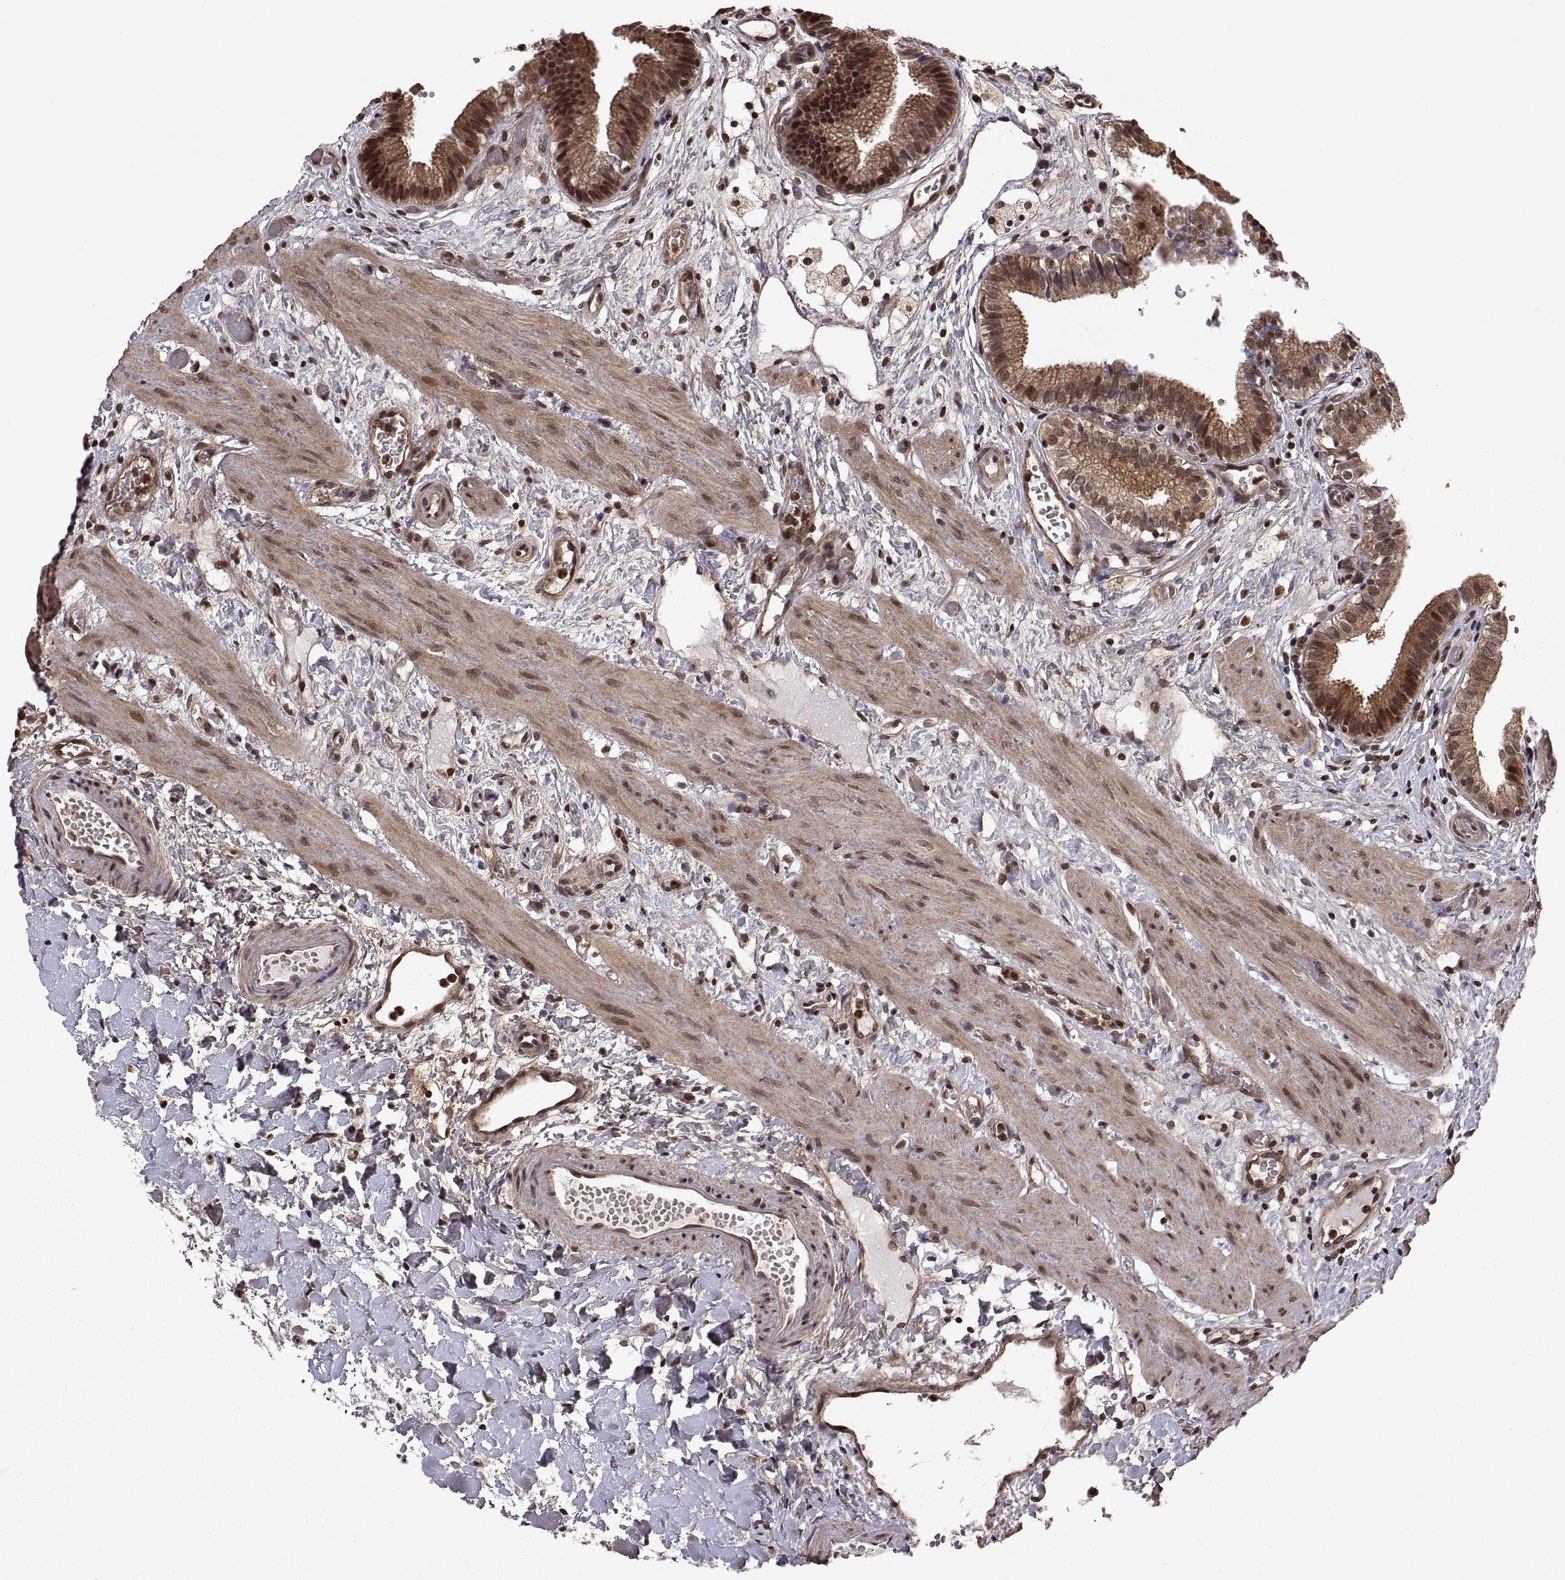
{"staining": {"intensity": "moderate", "quantity": ">75%", "location": "cytoplasmic/membranous,nuclear"}, "tissue": "gallbladder", "cell_type": "Glandular cells", "image_type": "normal", "snomed": [{"axis": "morphology", "description": "Normal tissue, NOS"}, {"axis": "topography", "description": "Gallbladder"}], "caption": "Immunohistochemistry image of benign human gallbladder stained for a protein (brown), which shows medium levels of moderate cytoplasmic/membranous,nuclear staining in approximately >75% of glandular cells.", "gene": "ZNRF2", "patient": {"sex": "female", "age": 24}}